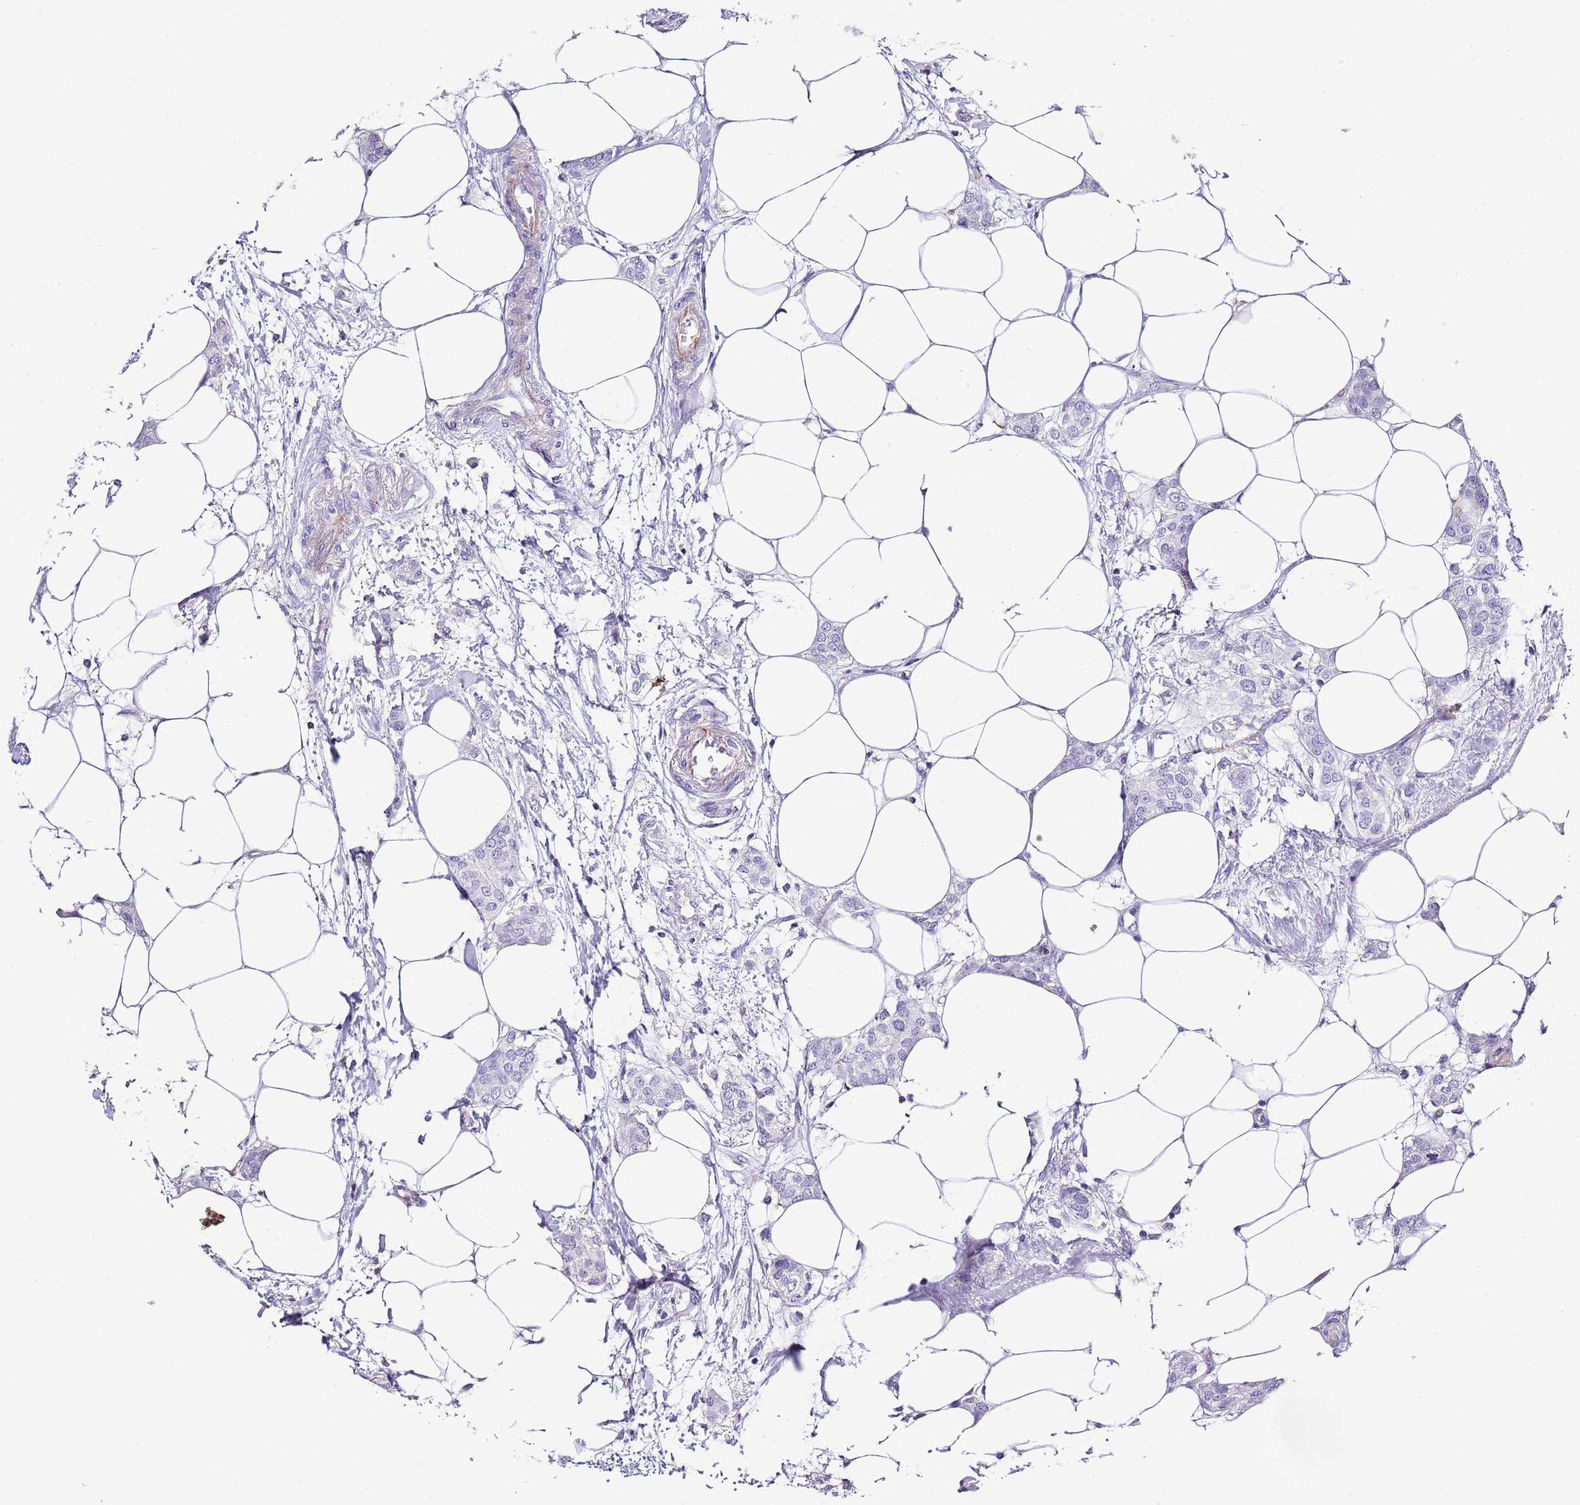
{"staining": {"intensity": "negative", "quantity": "none", "location": "none"}, "tissue": "breast cancer", "cell_type": "Tumor cells", "image_type": "cancer", "snomed": [{"axis": "morphology", "description": "Duct carcinoma"}, {"axis": "topography", "description": "Breast"}], "caption": "Tumor cells are negative for protein expression in human breast cancer.", "gene": "ALDH3A1", "patient": {"sex": "female", "age": 72}}